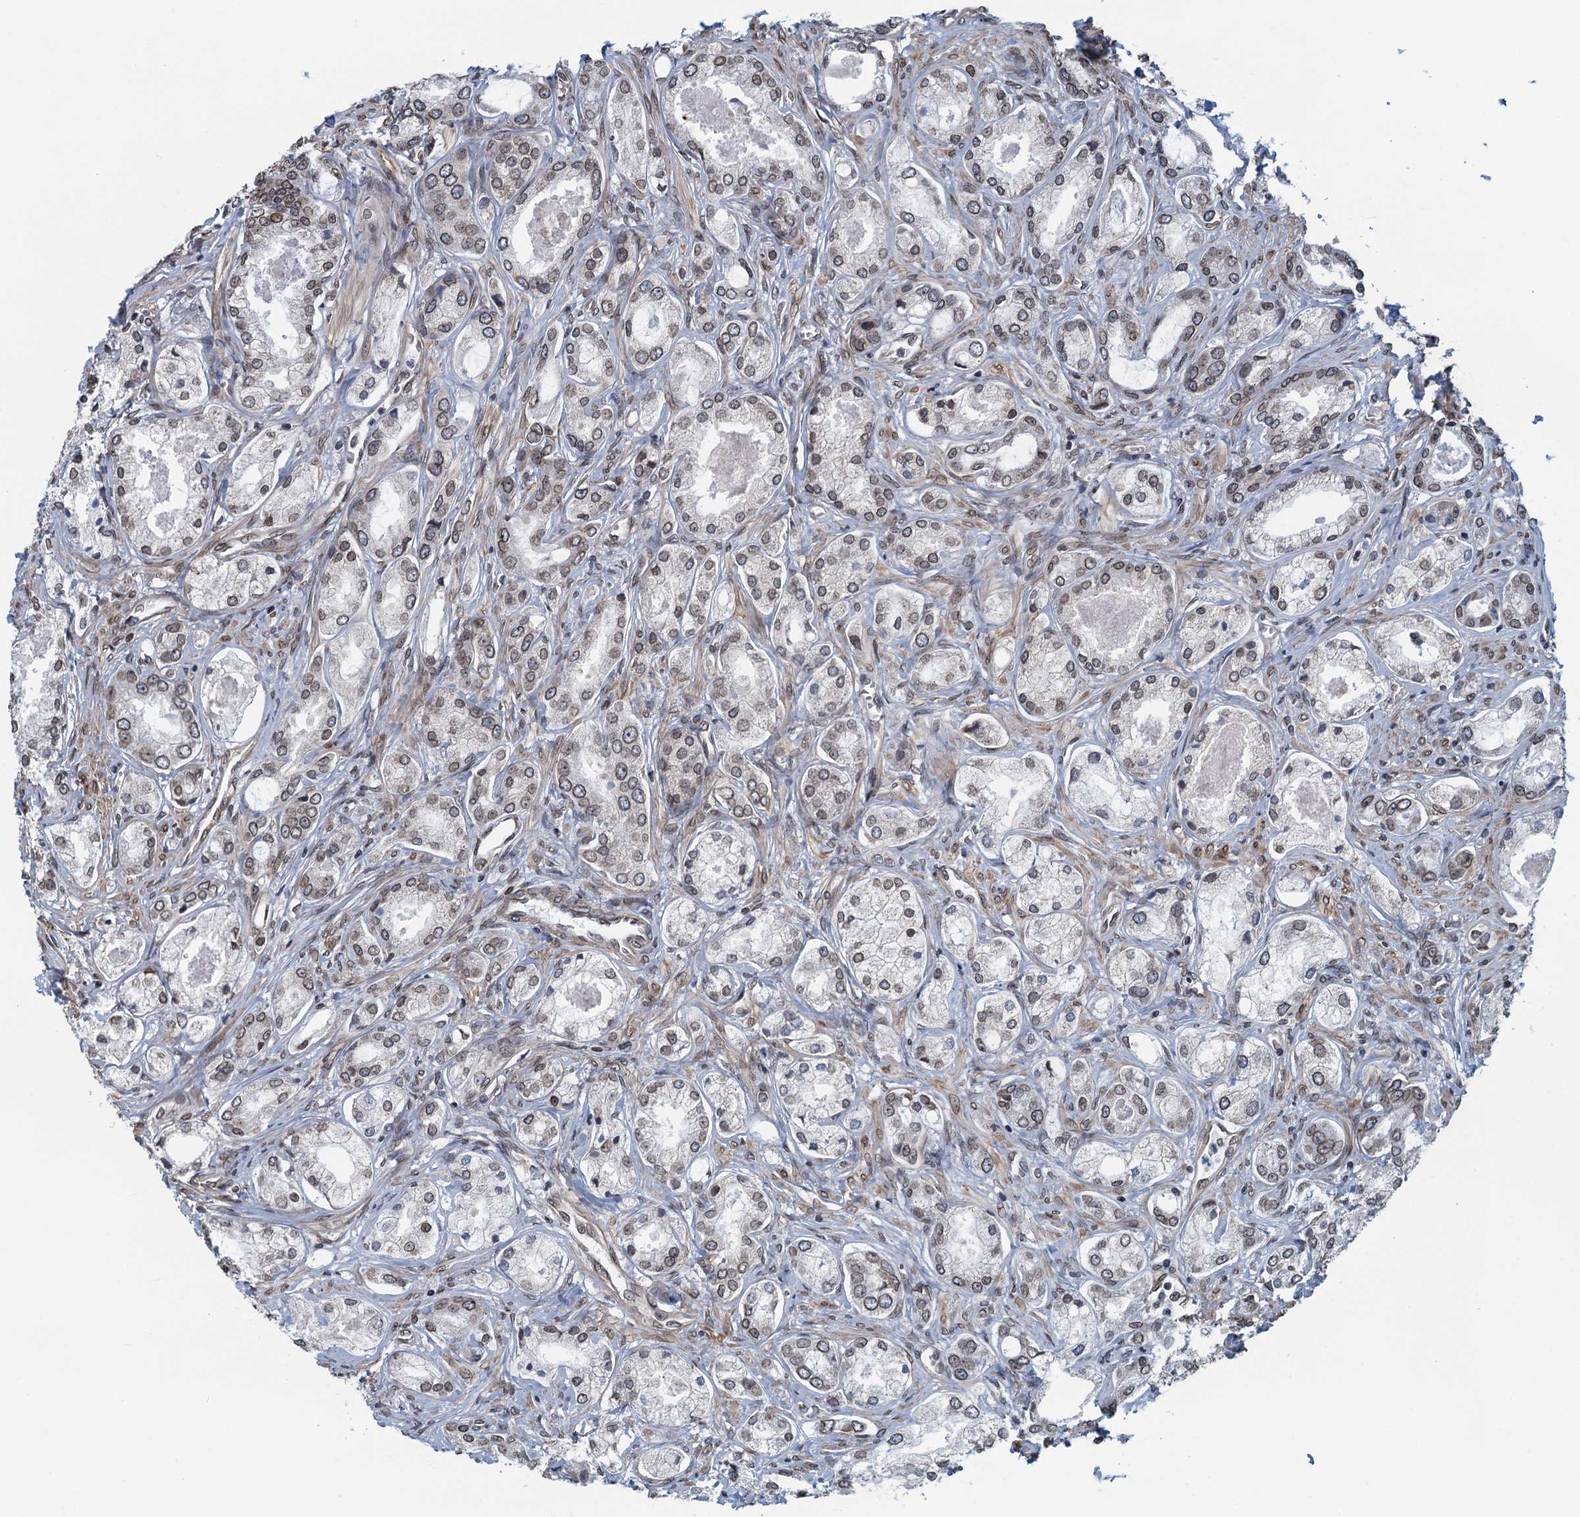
{"staining": {"intensity": "moderate", "quantity": "25%-75%", "location": "cytoplasmic/membranous,nuclear"}, "tissue": "prostate cancer", "cell_type": "Tumor cells", "image_type": "cancer", "snomed": [{"axis": "morphology", "description": "Adenocarcinoma, Low grade"}, {"axis": "topography", "description": "Prostate"}], "caption": "The image reveals immunohistochemical staining of adenocarcinoma (low-grade) (prostate). There is moderate cytoplasmic/membranous and nuclear staining is identified in about 25%-75% of tumor cells.", "gene": "CCDC34", "patient": {"sex": "male", "age": 68}}